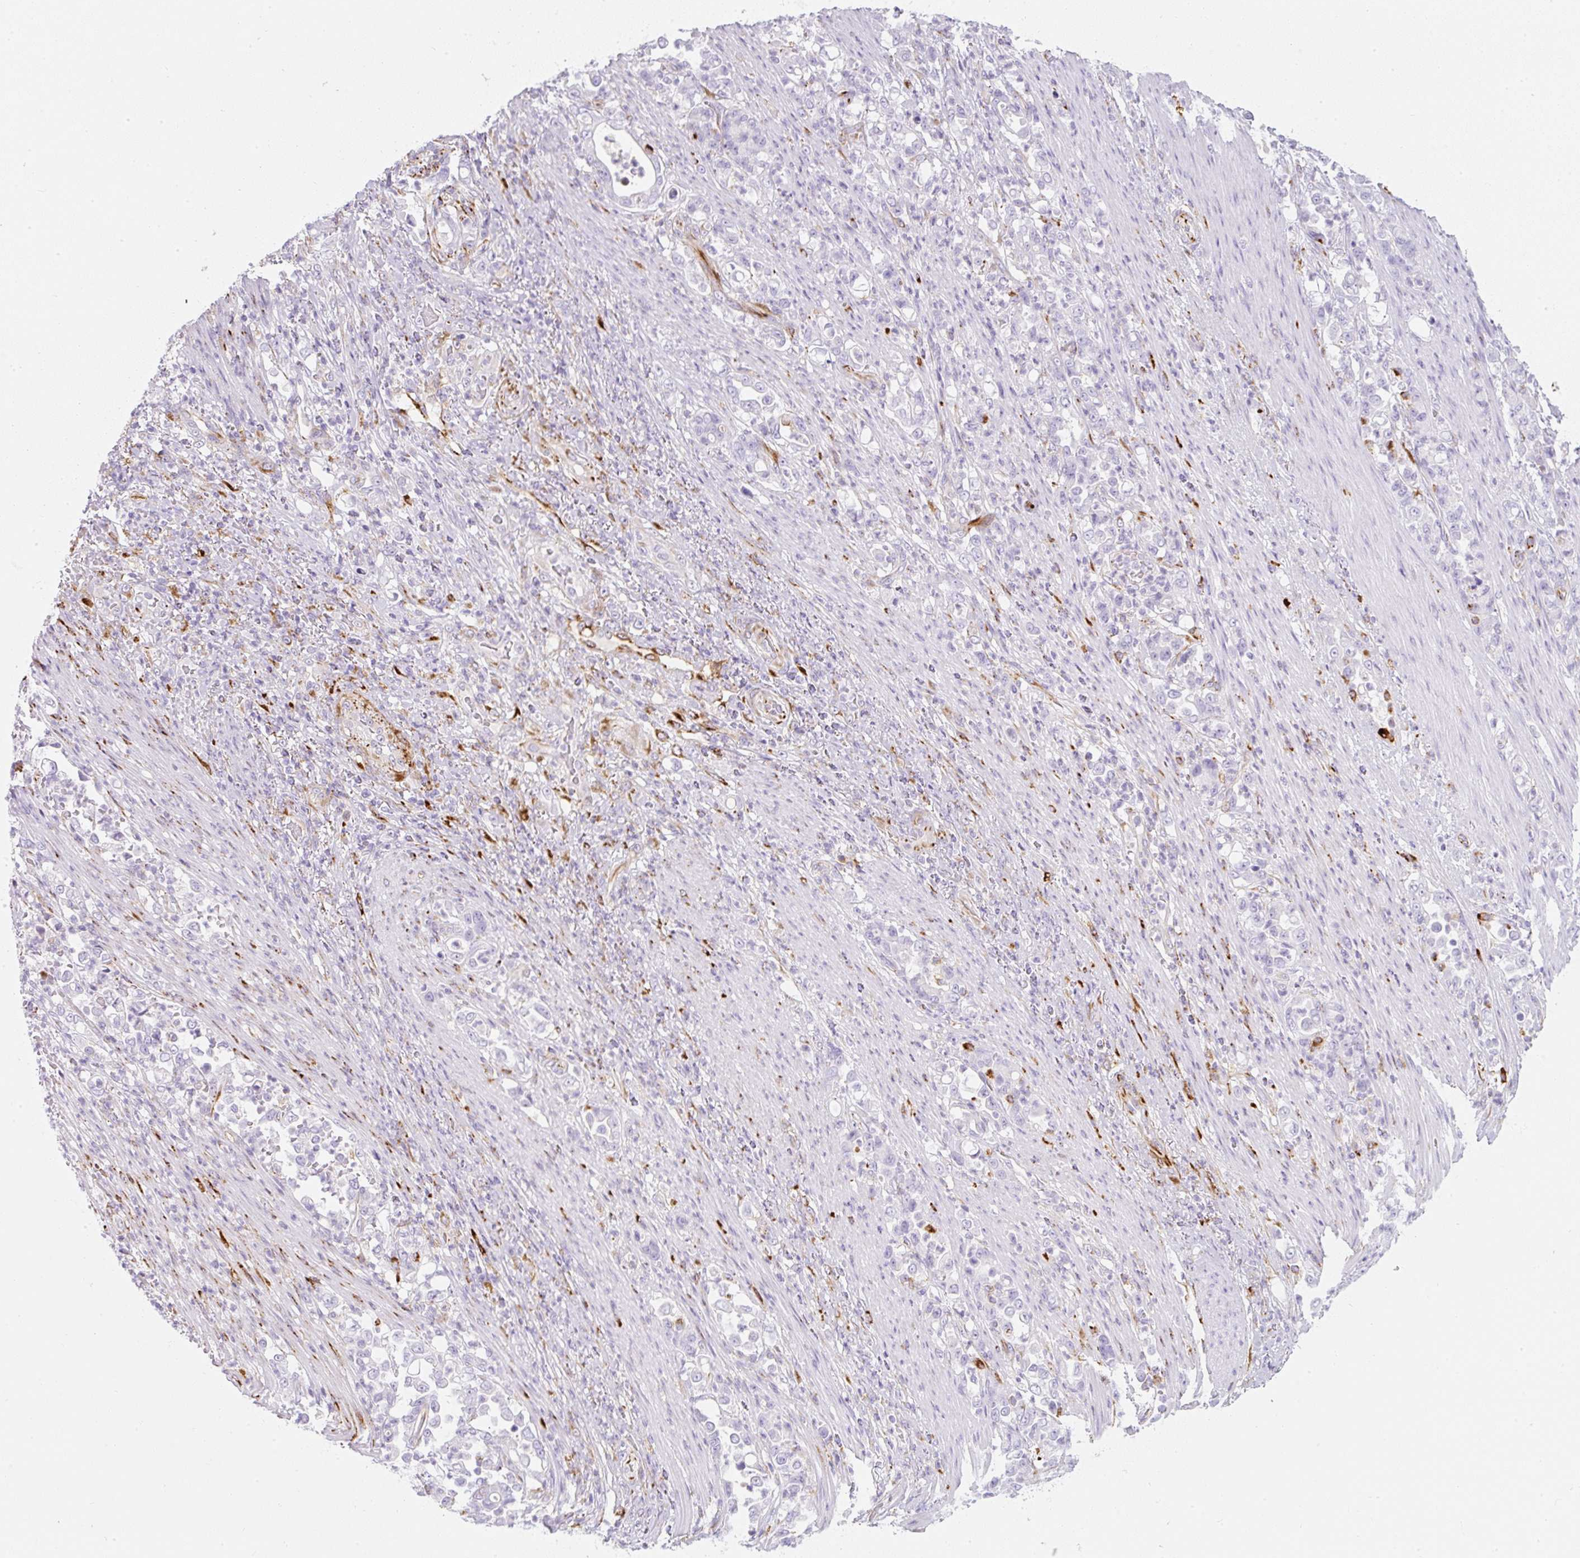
{"staining": {"intensity": "negative", "quantity": "none", "location": "none"}, "tissue": "stomach cancer", "cell_type": "Tumor cells", "image_type": "cancer", "snomed": [{"axis": "morphology", "description": "Normal tissue, NOS"}, {"axis": "morphology", "description": "Adenocarcinoma, NOS"}, {"axis": "topography", "description": "Stomach"}], "caption": "The image displays no staining of tumor cells in stomach cancer.", "gene": "ZNF689", "patient": {"sex": "female", "age": 79}}